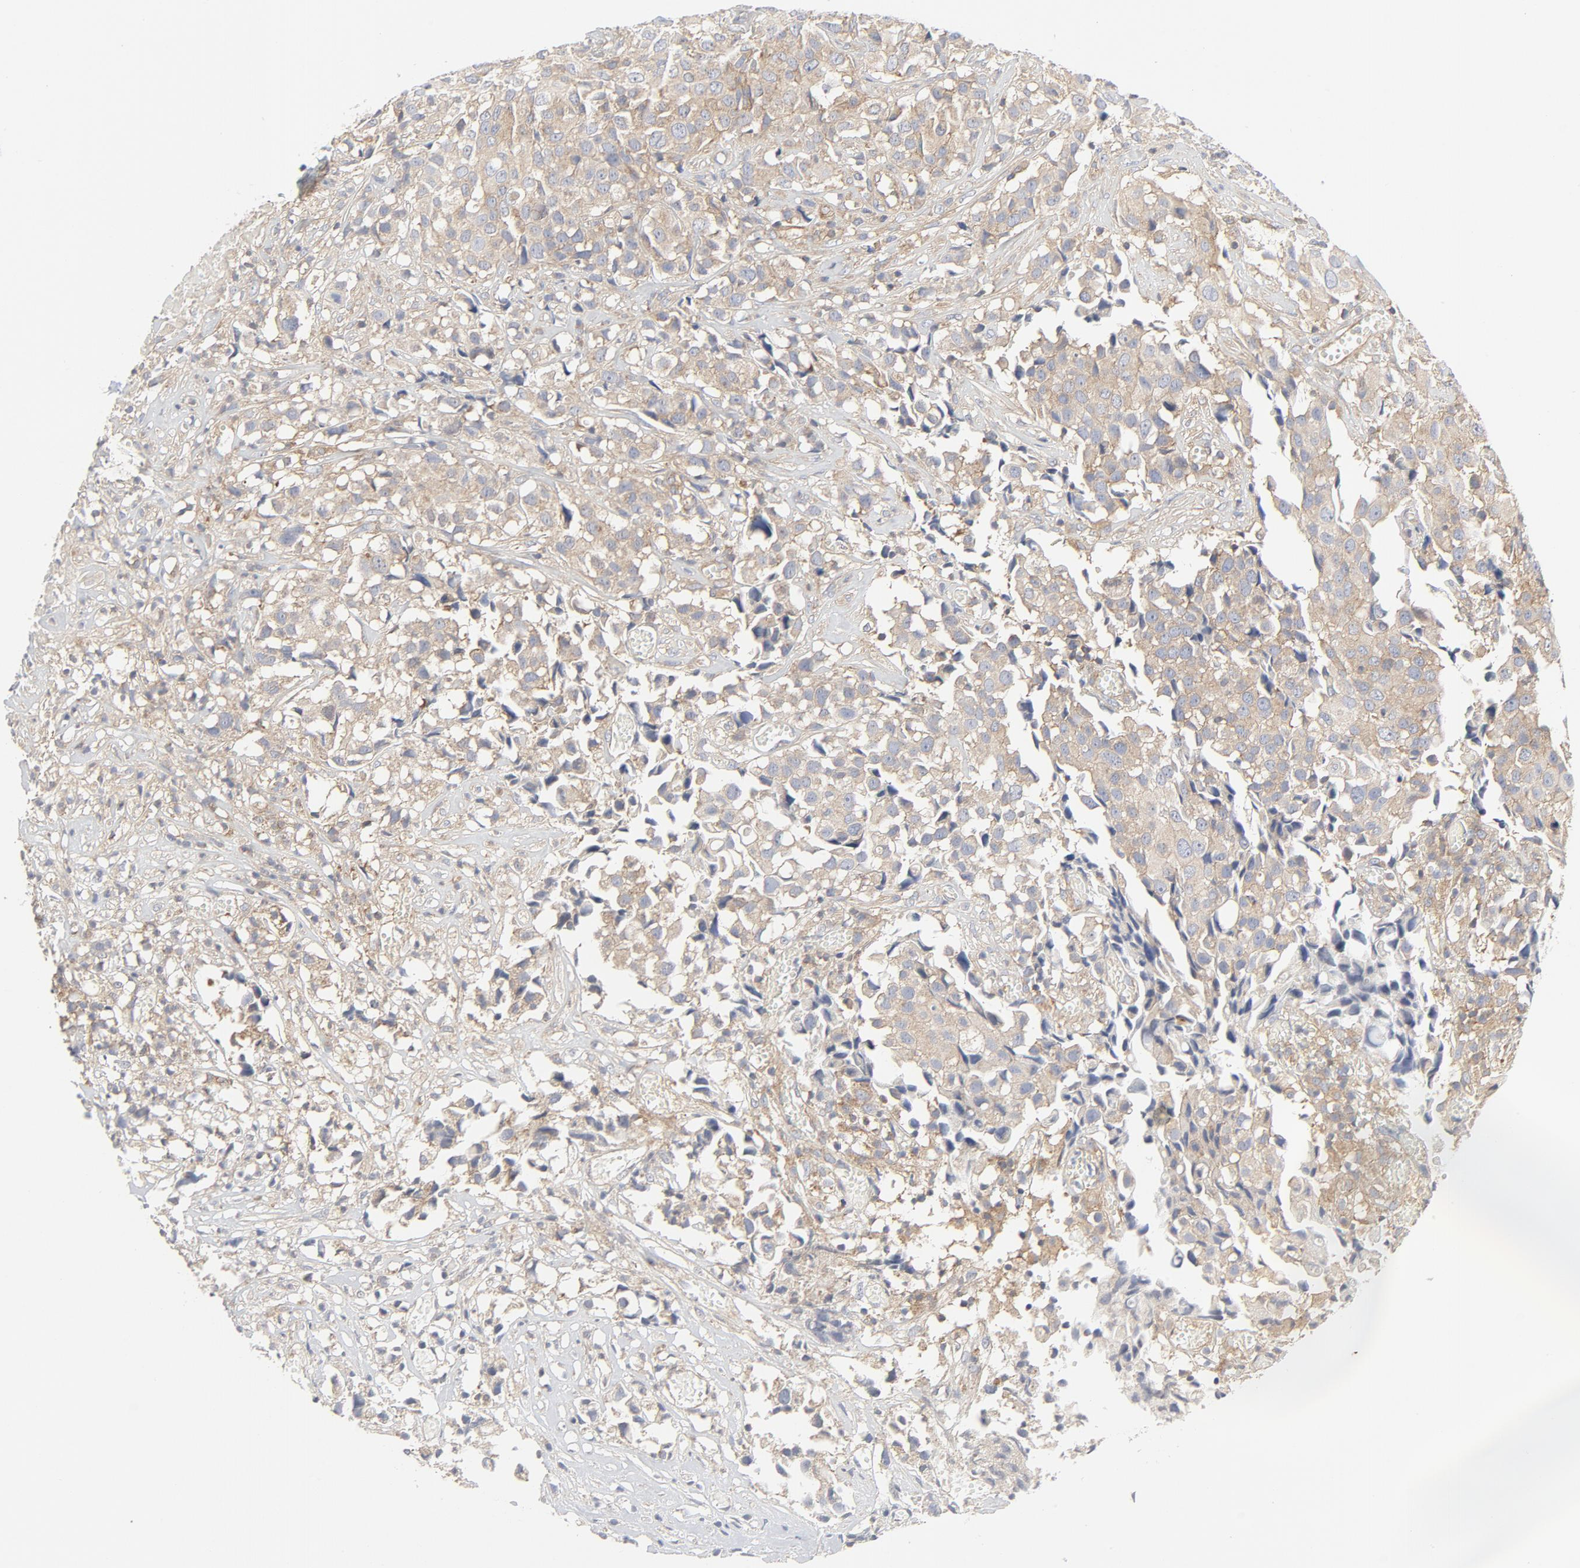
{"staining": {"intensity": "weak", "quantity": ">75%", "location": "cytoplasmic/membranous"}, "tissue": "urothelial cancer", "cell_type": "Tumor cells", "image_type": "cancer", "snomed": [{"axis": "morphology", "description": "Urothelial carcinoma, High grade"}, {"axis": "topography", "description": "Urinary bladder"}], "caption": "Immunohistochemistry (IHC) of urothelial carcinoma (high-grade) exhibits low levels of weak cytoplasmic/membranous staining in approximately >75% of tumor cells.", "gene": "RABEP1", "patient": {"sex": "female", "age": 75}}